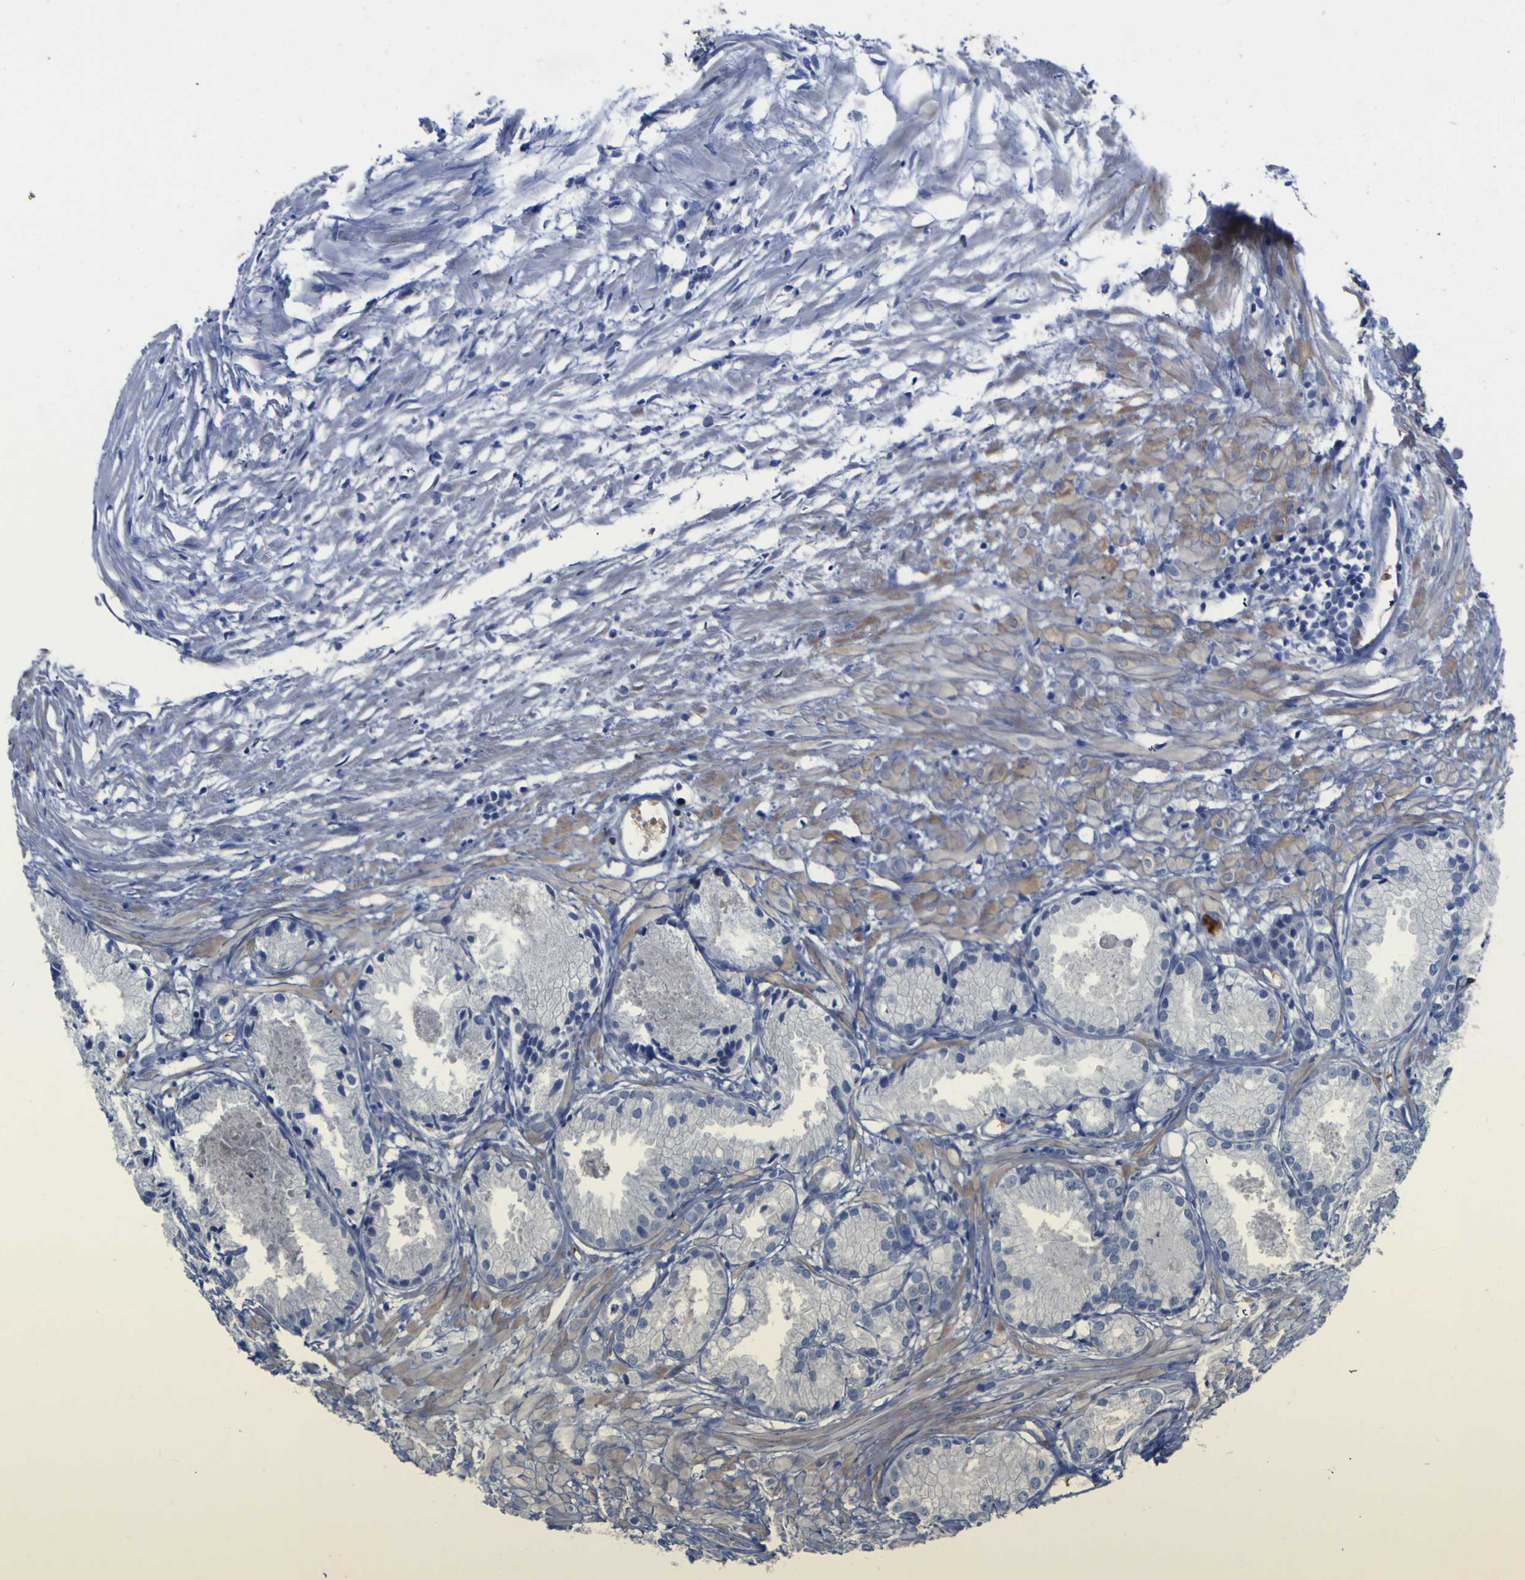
{"staining": {"intensity": "negative", "quantity": "none", "location": "none"}, "tissue": "prostate cancer", "cell_type": "Tumor cells", "image_type": "cancer", "snomed": [{"axis": "morphology", "description": "Adenocarcinoma, Low grade"}, {"axis": "topography", "description": "Prostate"}], "caption": "A photomicrograph of human prostate adenocarcinoma (low-grade) is negative for staining in tumor cells. The staining is performed using DAB (3,3'-diaminobenzidine) brown chromogen with nuclei counter-stained in using hematoxylin.", "gene": "GCM1", "patient": {"sex": "male", "age": 72}}